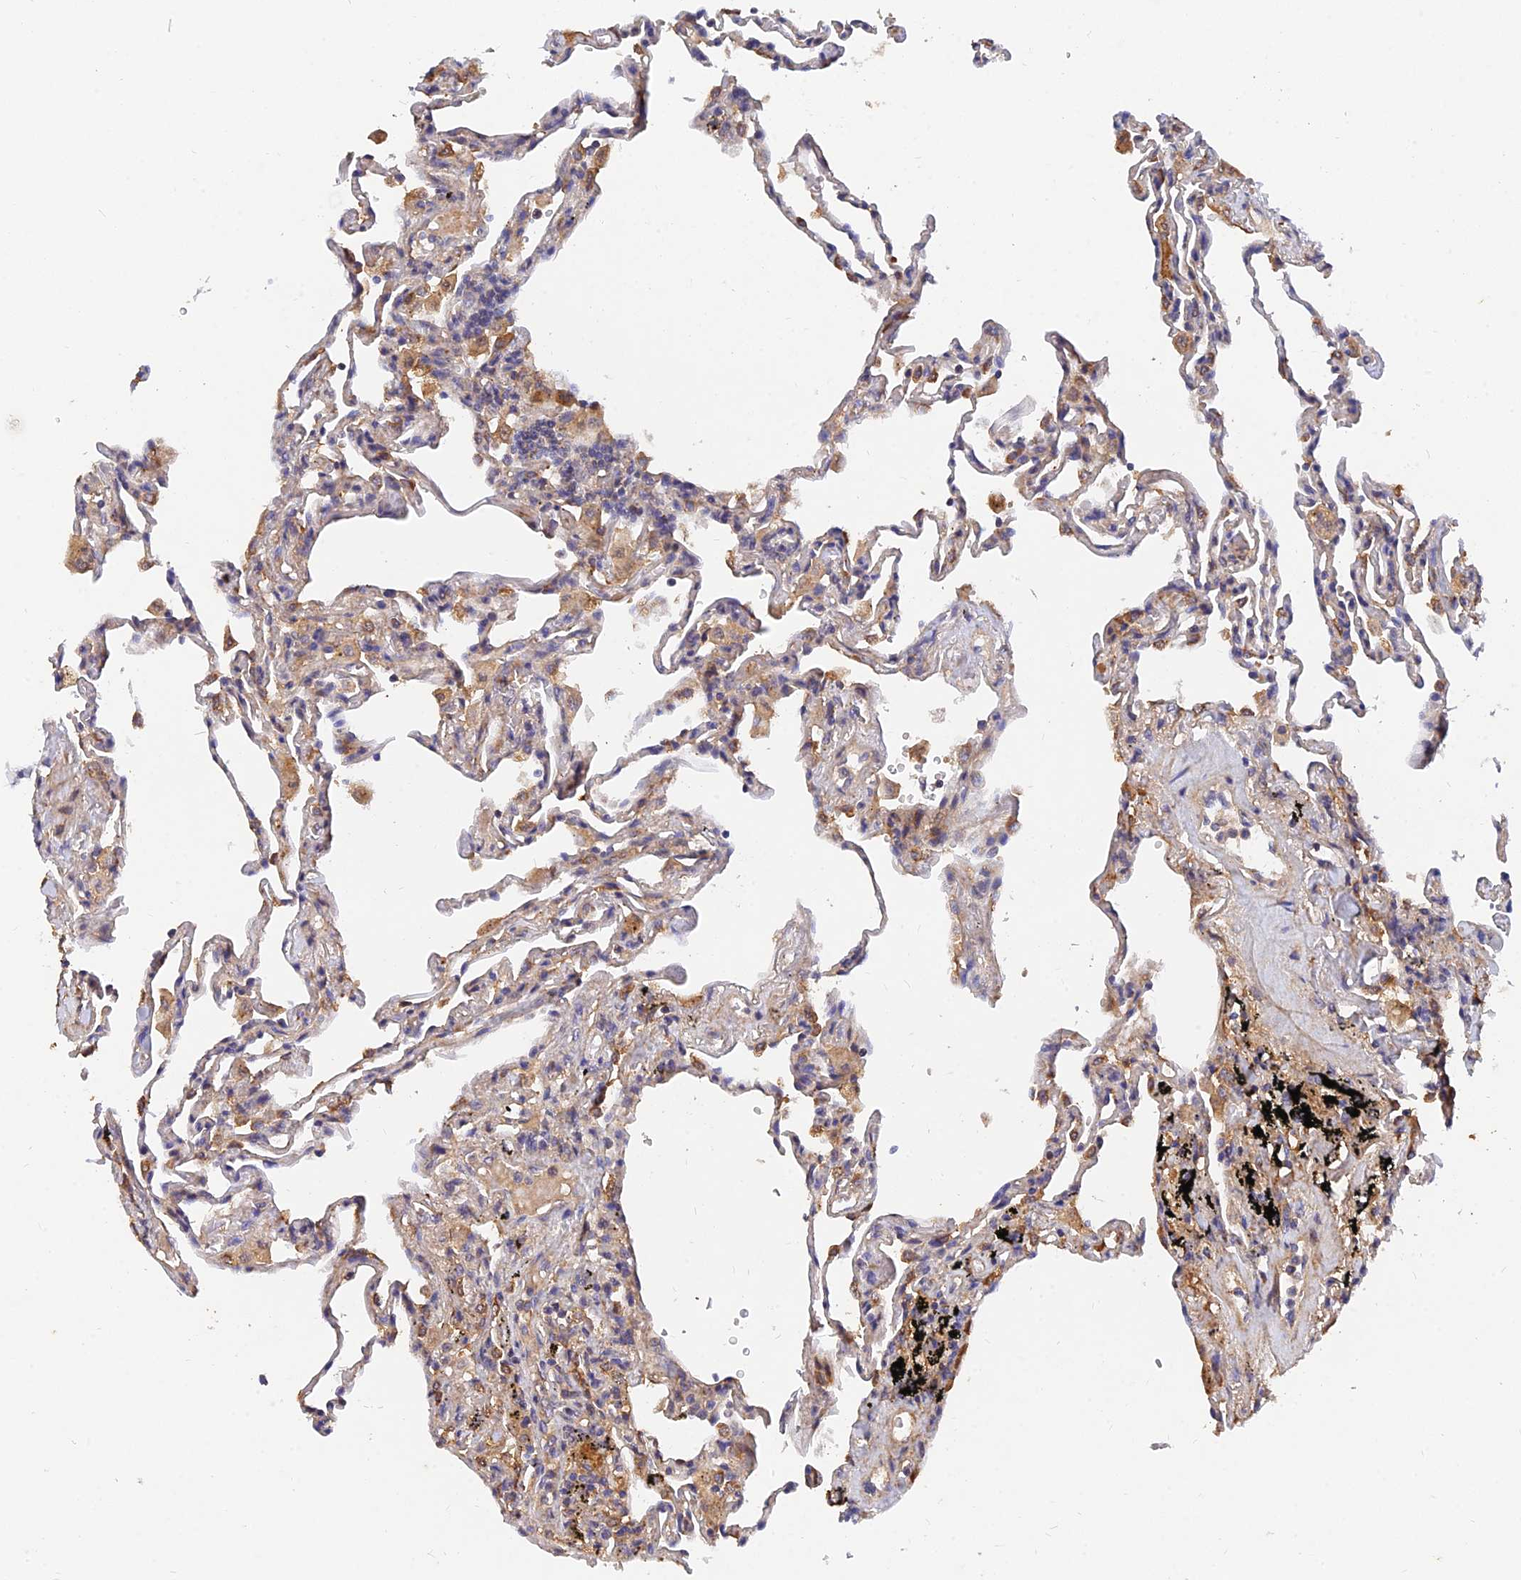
{"staining": {"intensity": "weak", "quantity": "25%-75%", "location": "cytoplasmic/membranous"}, "tissue": "lung", "cell_type": "Alveolar cells", "image_type": "normal", "snomed": [{"axis": "morphology", "description": "Normal tissue, NOS"}, {"axis": "topography", "description": "Lung"}], "caption": "Immunohistochemistry (IHC) of unremarkable lung shows low levels of weak cytoplasmic/membranous expression in about 25%-75% of alveolar cells. The staining was performed using DAB (3,3'-diaminobenzidine) to visualize the protein expression in brown, while the nuclei were stained in blue with hematoxylin (Magnification: 20x).", "gene": "SLC38A11", "patient": {"sex": "male", "age": 59}}